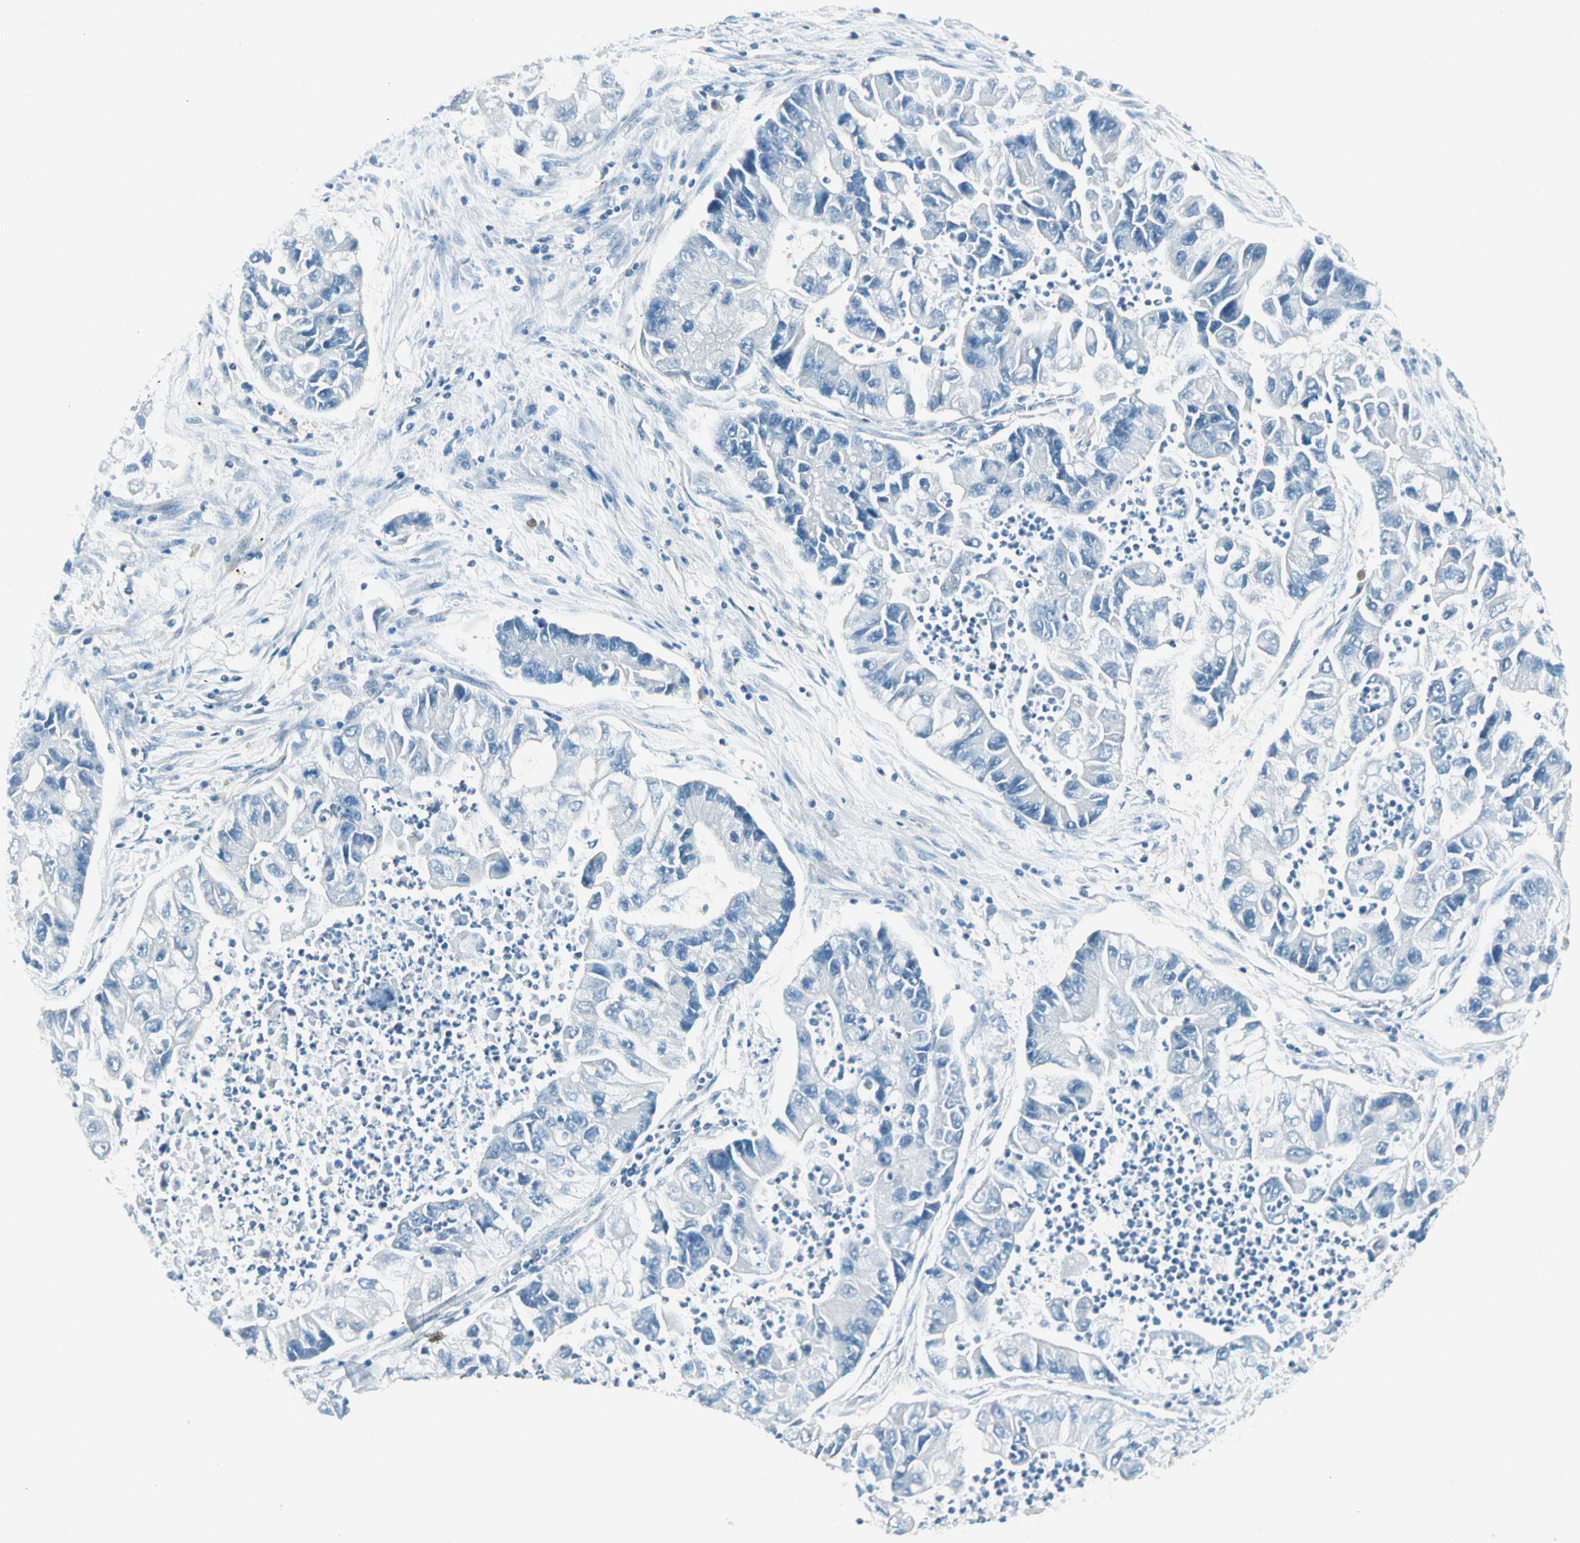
{"staining": {"intensity": "negative", "quantity": "none", "location": "none"}, "tissue": "lung cancer", "cell_type": "Tumor cells", "image_type": "cancer", "snomed": [{"axis": "morphology", "description": "Adenocarcinoma, NOS"}, {"axis": "topography", "description": "Lung"}], "caption": "Lung cancer (adenocarcinoma) was stained to show a protein in brown. There is no significant positivity in tumor cells.", "gene": "ZSCAN1", "patient": {"sex": "female", "age": 51}}